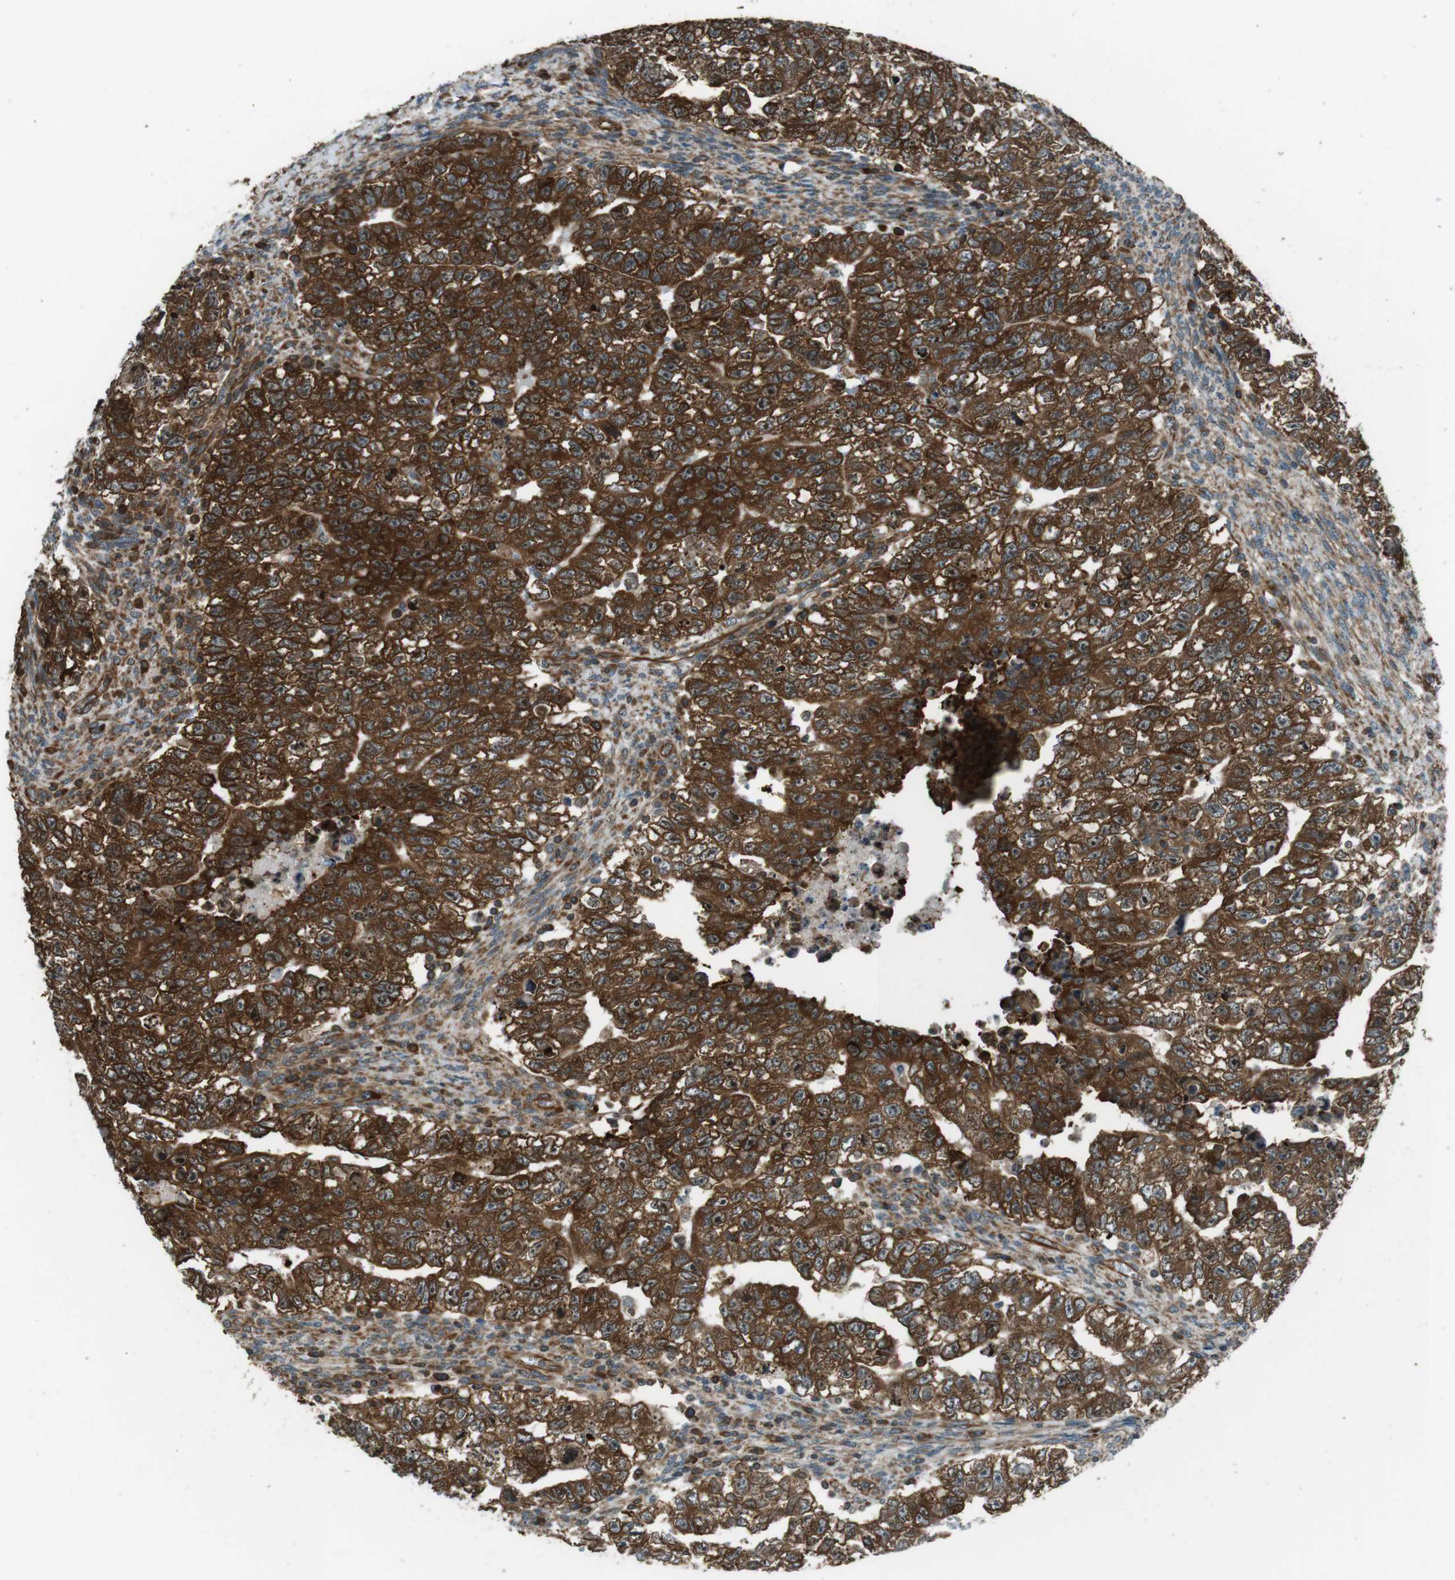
{"staining": {"intensity": "strong", "quantity": "25%-75%", "location": "cytoplasmic/membranous"}, "tissue": "testis cancer", "cell_type": "Tumor cells", "image_type": "cancer", "snomed": [{"axis": "morphology", "description": "Seminoma, NOS"}, {"axis": "morphology", "description": "Carcinoma, Embryonal, NOS"}, {"axis": "topography", "description": "Testis"}], "caption": "An image of human testis cancer (seminoma) stained for a protein reveals strong cytoplasmic/membranous brown staining in tumor cells.", "gene": "PA2G4", "patient": {"sex": "male", "age": 38}}